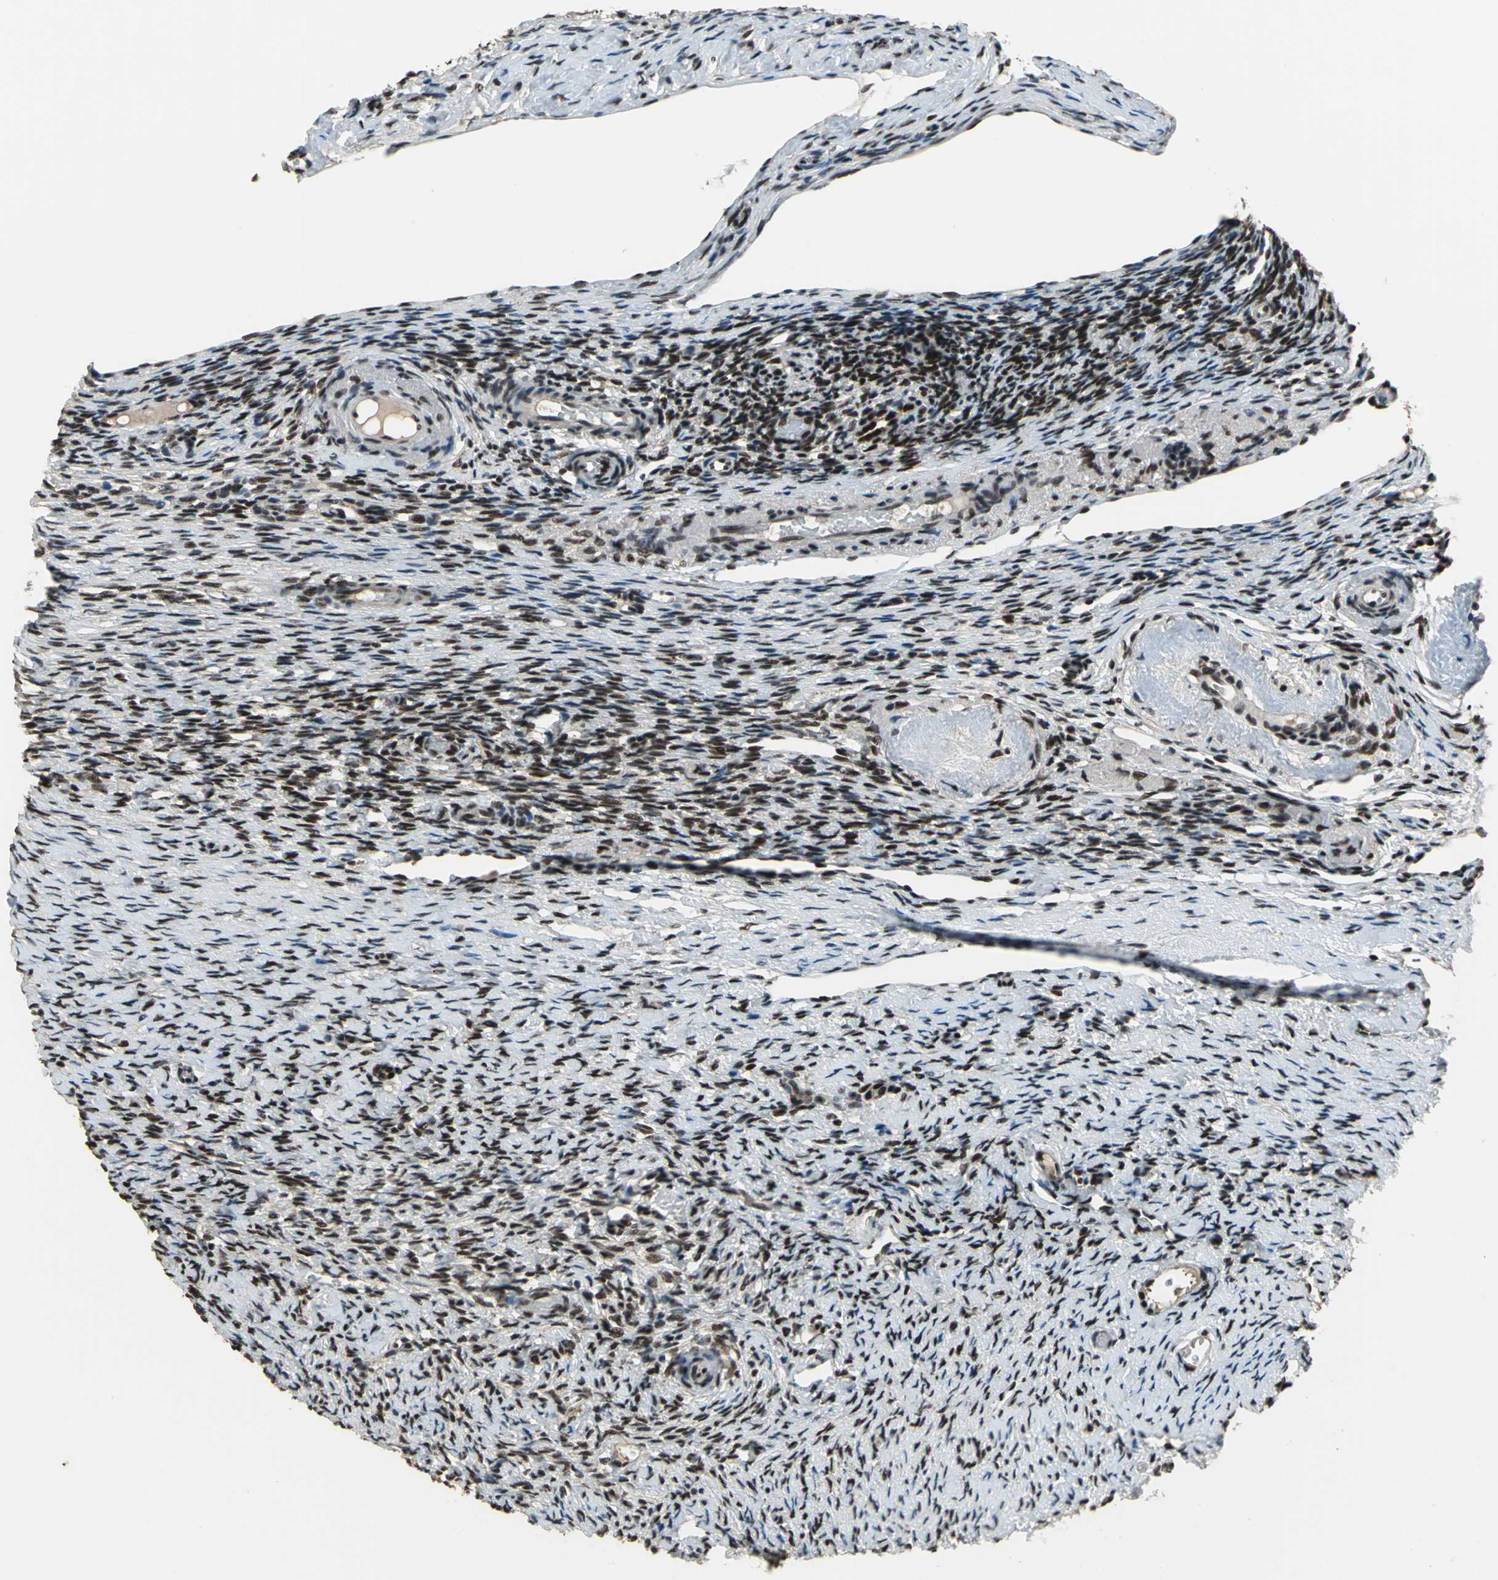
{"staining": {"intensity": "moderate", "quantity": "25%-75%", "location": "nuclear"}, "tissue": "ovary", "cell_type": "Ovarian stroma cells", "image_type": "normal", "snomed": [{"axis": "morphology", "description": "Normal tissue, NOS"}, {"axis": "topography", "description": "Ovary"}], "caption": "The photomicrograph reveals a brown stain indicating the presence of a protein in the nuclear of ovarian stroma cells in ovary. Ihc stains the protein in brown and the nuclei are stained blue.", "gene": "ELF2", "patient": {"sex": "female", "age": 60}}